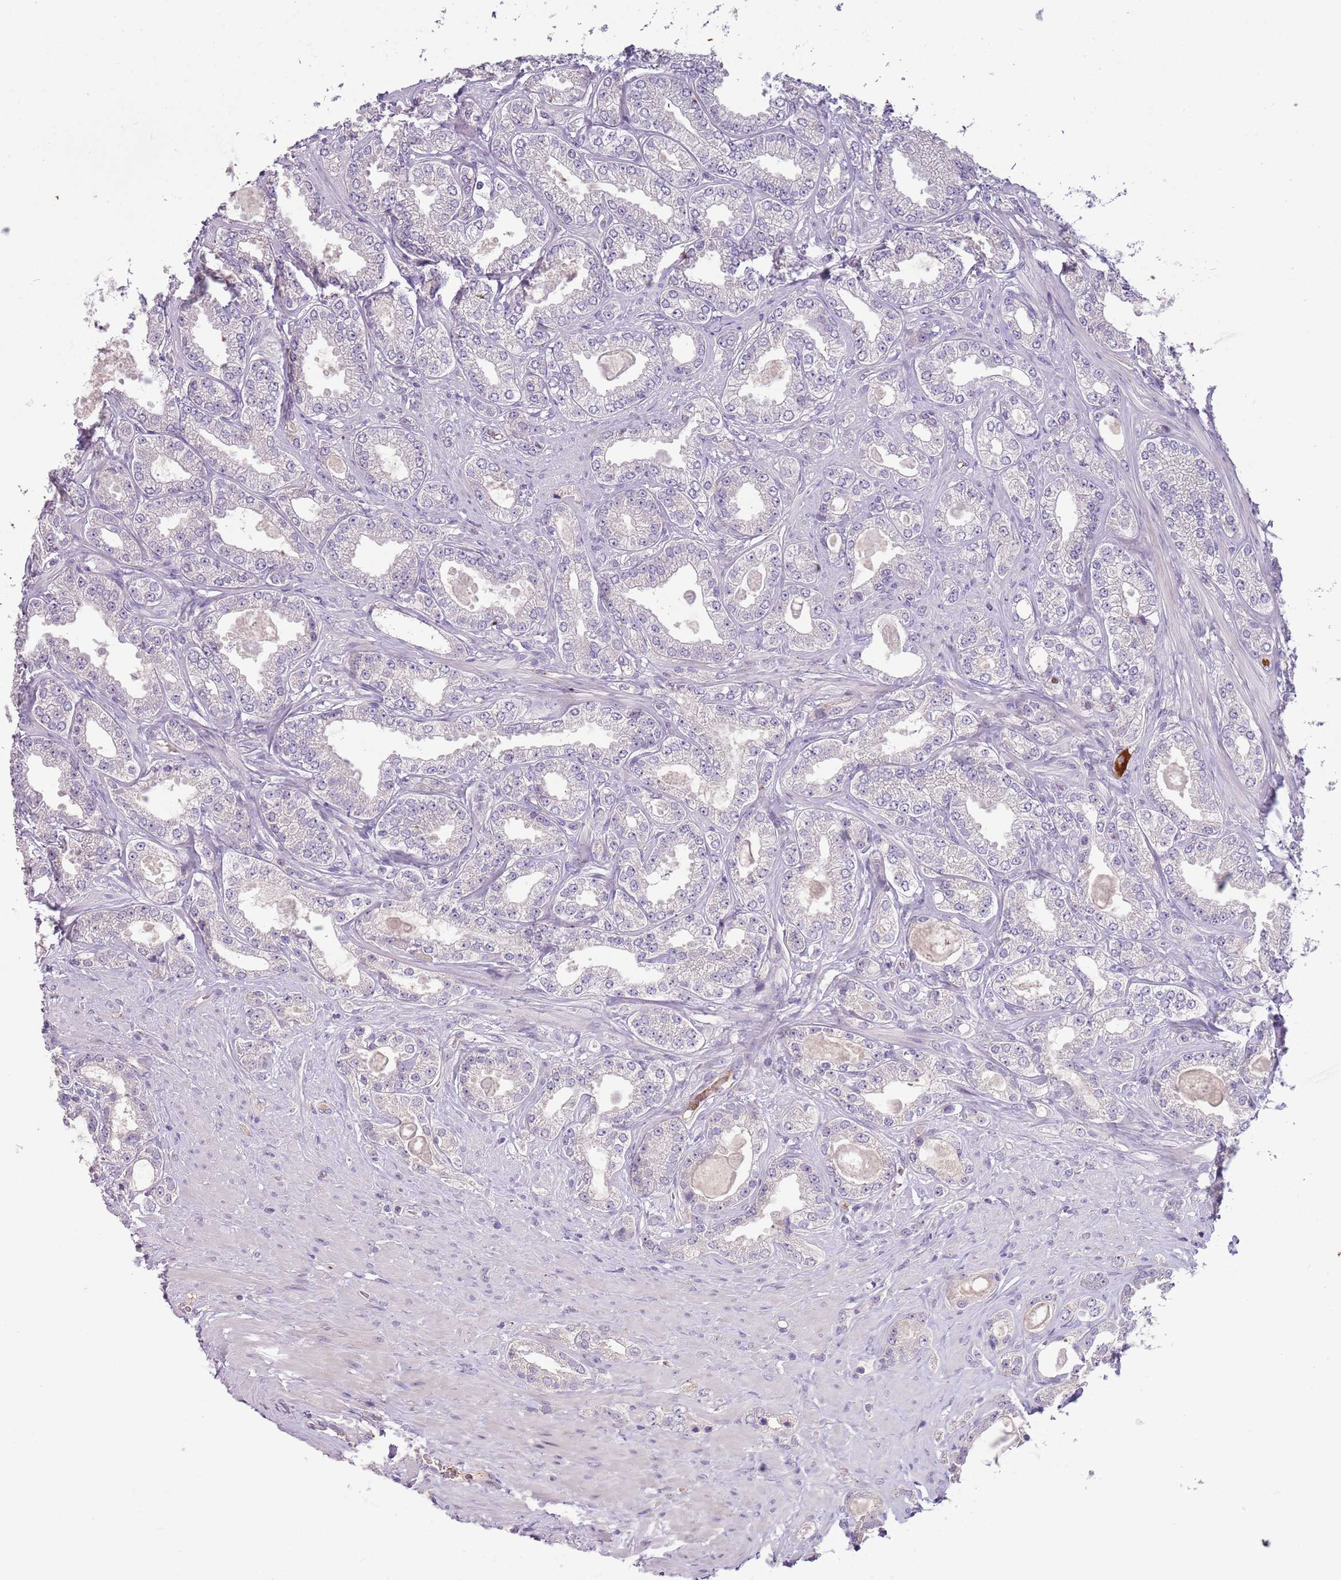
{"staining": {"intensity": "negative", "quantity": "none", "location": "none"}, "tissue": "prostate cancer", "cell_type": "Tumor cells", "image_type": "cancer", "snomed": [{"axis": "morphology", "description": "Adenocarcinoma, Low grade"}, {"axis": "topography", "description": "Prostate"}], "caption": "IHC of human low-grade adenocarcinoma (prostate) reveals no staining in tumor cells. (DAB immunohistochemistry (IHC) visualized using brightfield microscopy, high magnification).", "gene": "SCAMP5", "patient": {"sex": "male", "age": 63}}